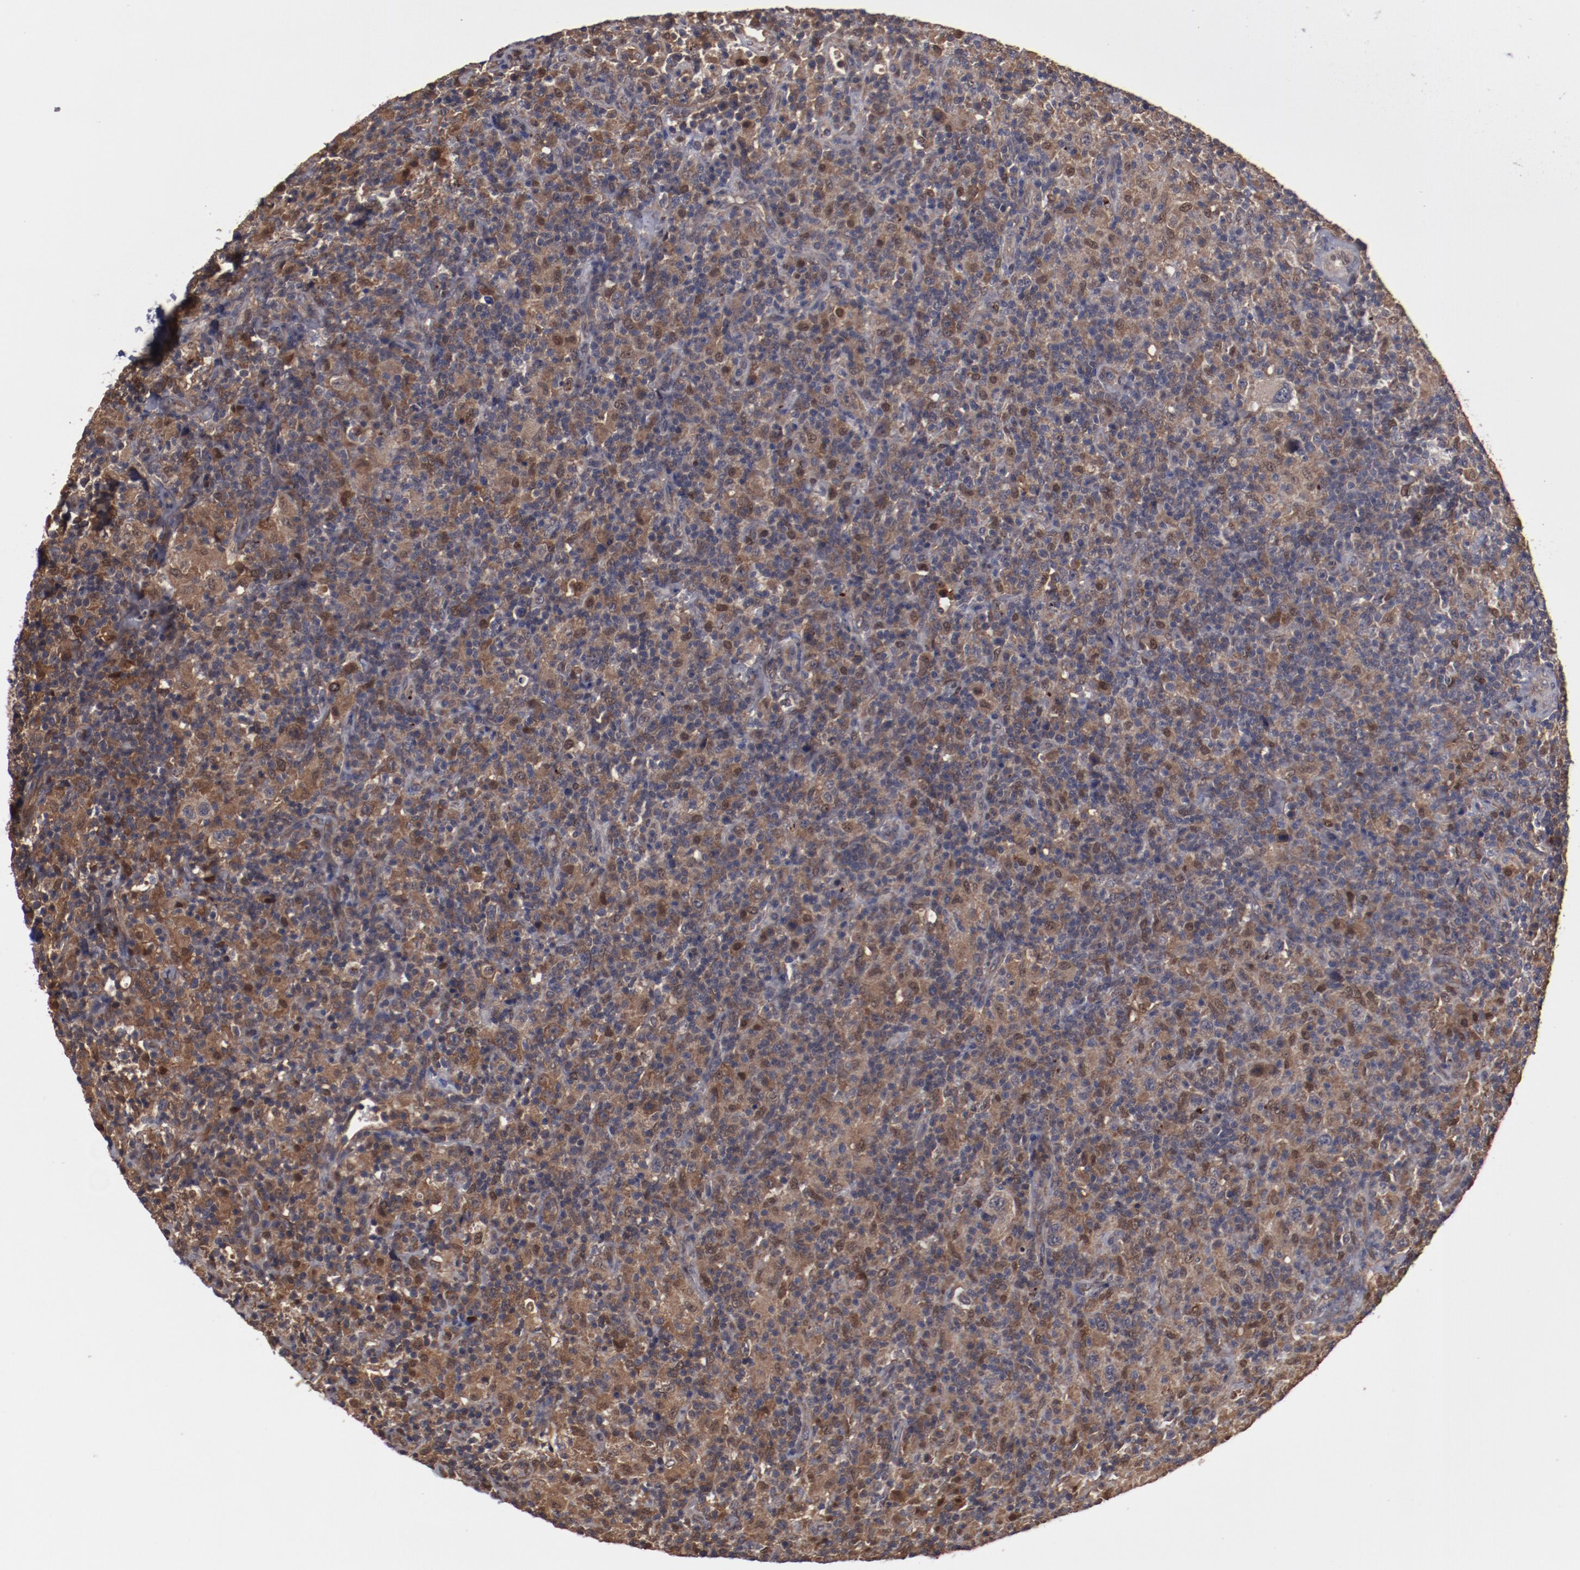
{"staining": {"intensity": "moderate", "quantity": "25%-75%", "location": "cytoplasmic/membranous,nuclear"}, "tissue": "lymphoma", "cell_type": "Tumor cells", "image_type": "cancer", "snomed": [{"axis": "morphology", "description": "Hodgkin's disease, NOS"}, {"axis": "topography", "description": "Lymph node"}], "caption": "Brown immunohistochemical staining in human Hodgkin's disease displays moderate cytoplasmic/membranous and nuclear positivity in about 25%-75% of tumor cells.", "gene": "DNAAF2", "patient": {"sex": "male", "age": 65}}